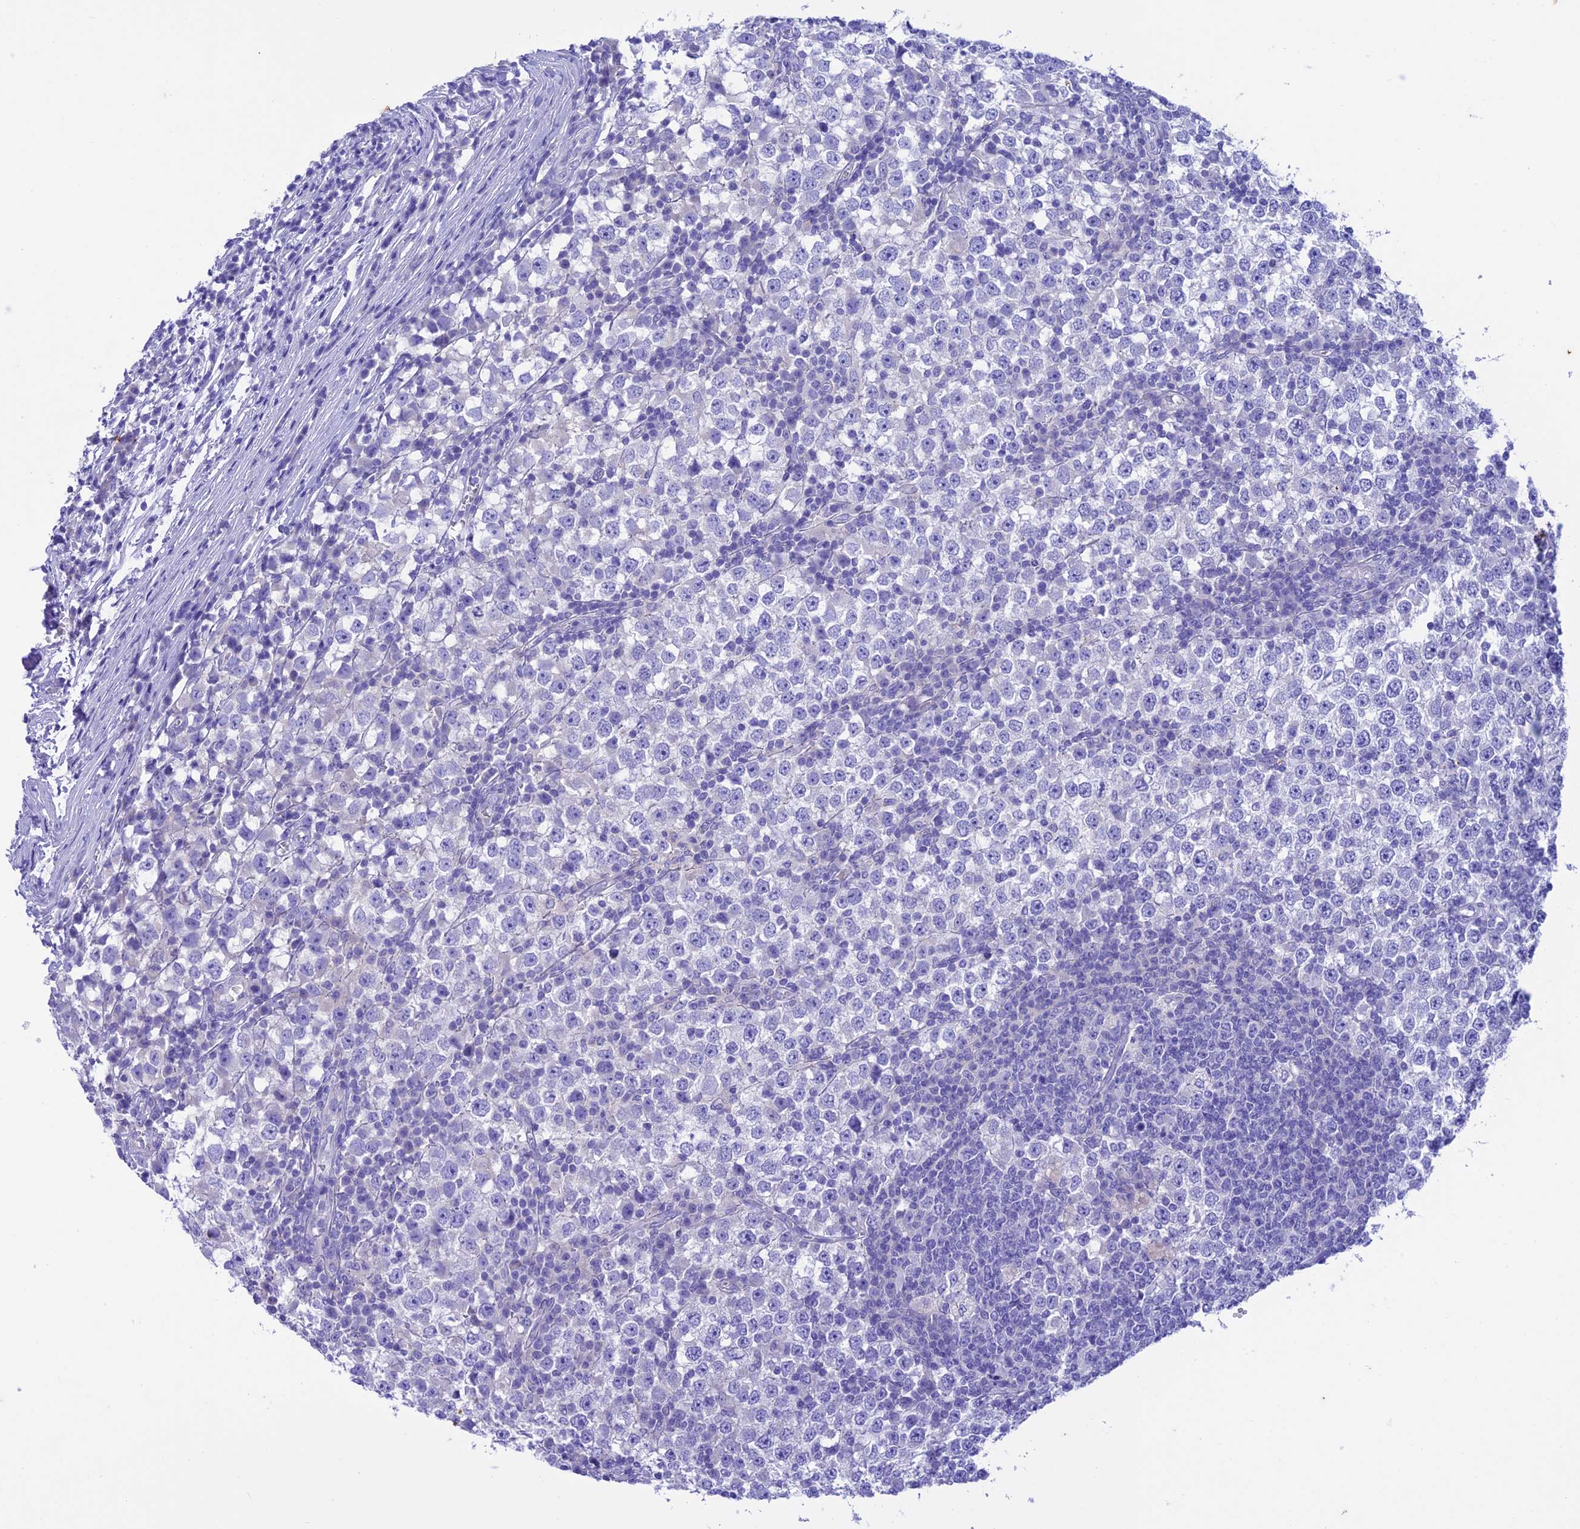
{"staining": {"intensity": "negative", "quantity": "none", "location": "none"}, "tissue": "testis cancer", "cell_type": "Tumor cells", "image_type": "cancer", "snomed": [{"axis": "morphology", "description": "Seminoma, NOS"}, {"axis": "topography", "description": "Testis"}], "caption": "The IHC micrograph has no significant positivity in tumor cells of testis cancer (seminoma) tissue.", "gene": "VPS52", "patient": {"sex": "male", "age": 65}}